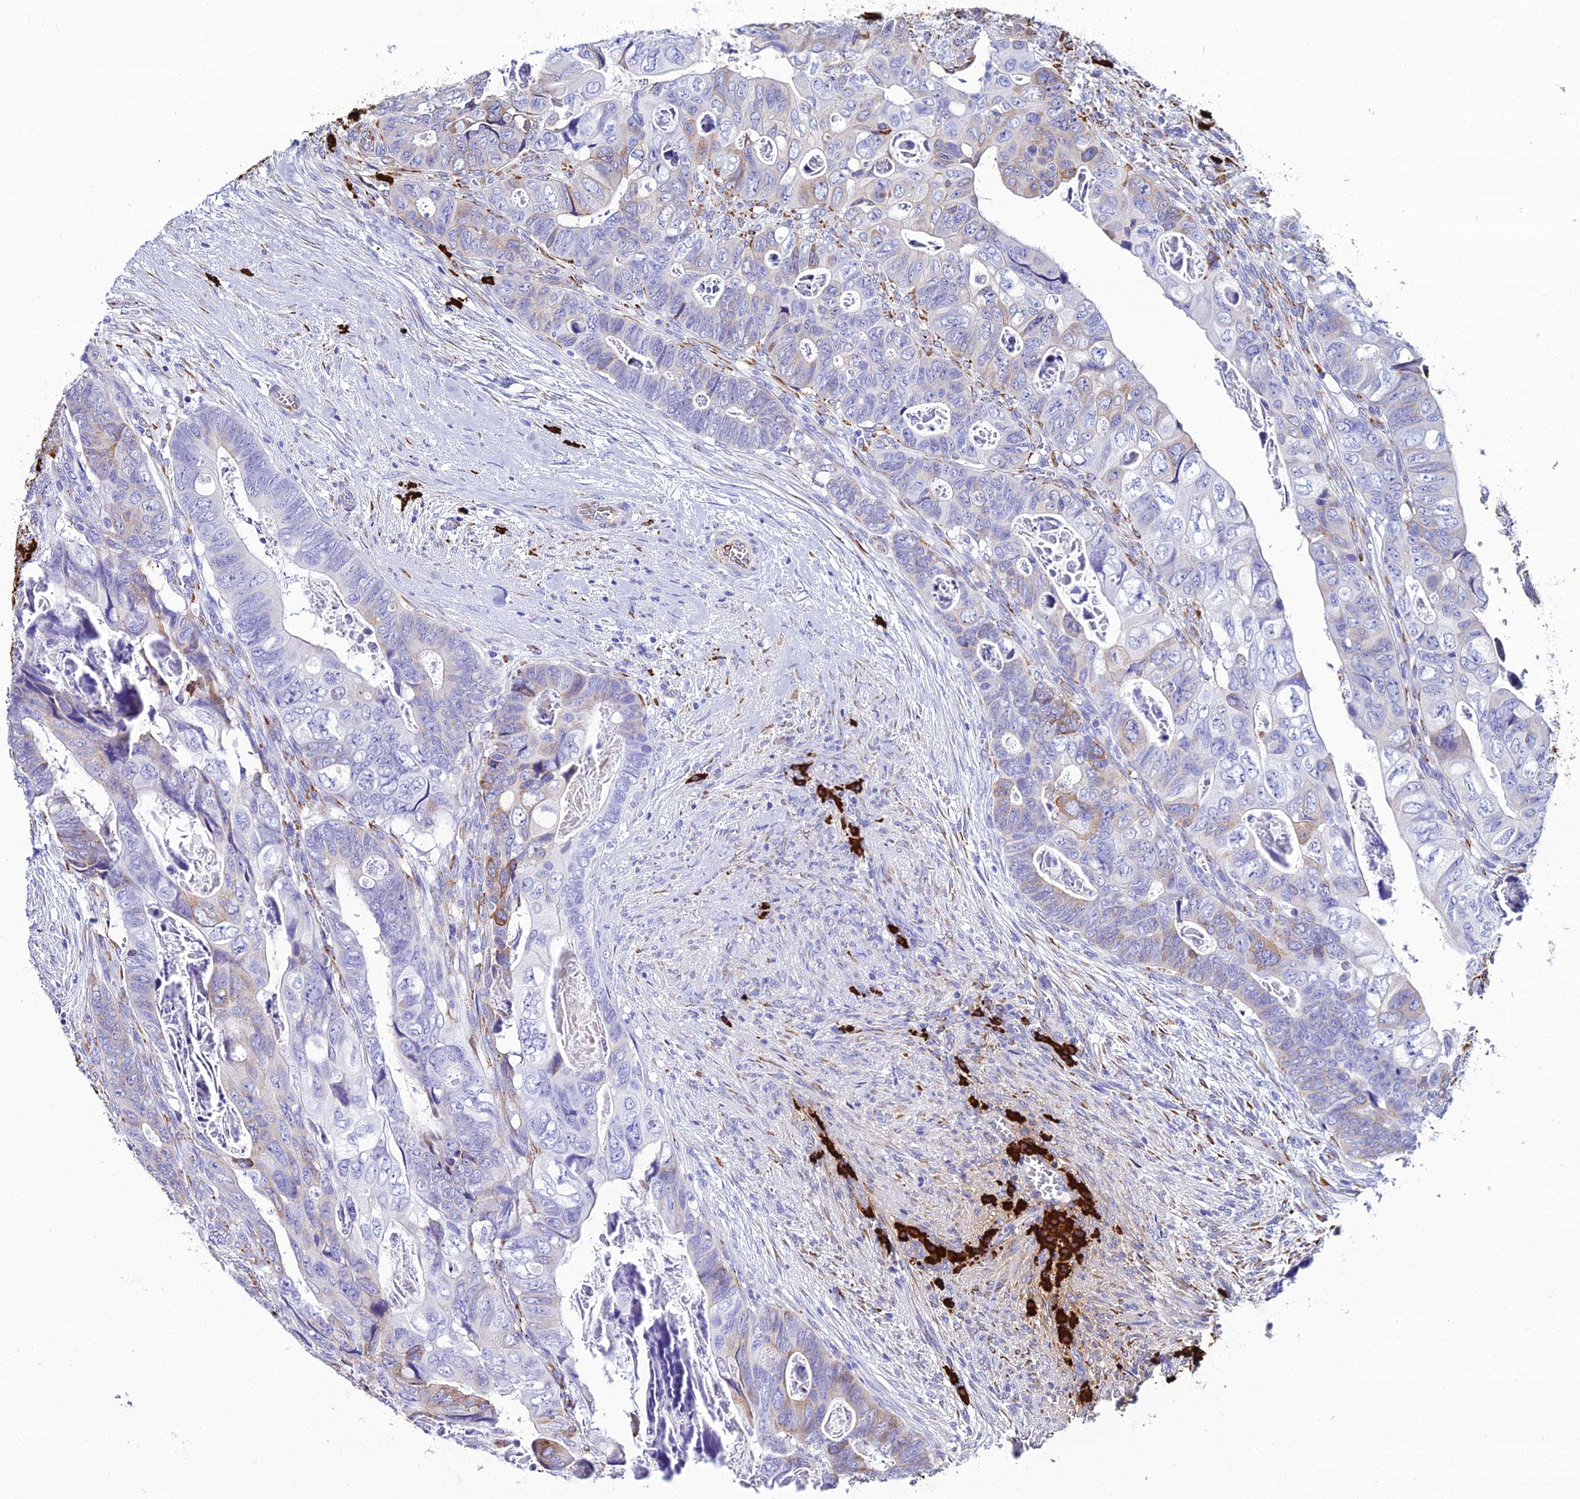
{"staining": {"intensity": "moderate", "quantity": "<25%", "location": "cytoplasmic/membranous"}, "tissue": "colorectal cancer", "cell_type": "Tumor cells", "image_type": "cancer", "snomed": [{"axis": "morphology", "description": "Adenocarcinoma, NOS"}, {"axis": "topography", "description": "Rectum"}], "caption": "The immunohistochemical stain shows moderate cytoplasmic/membranous staining in tumor cells of colorectal cancer (adenocarcinoma) tissue.", "gene": "TXNDC5", "patient": {"sex": "female", "age": 78}}